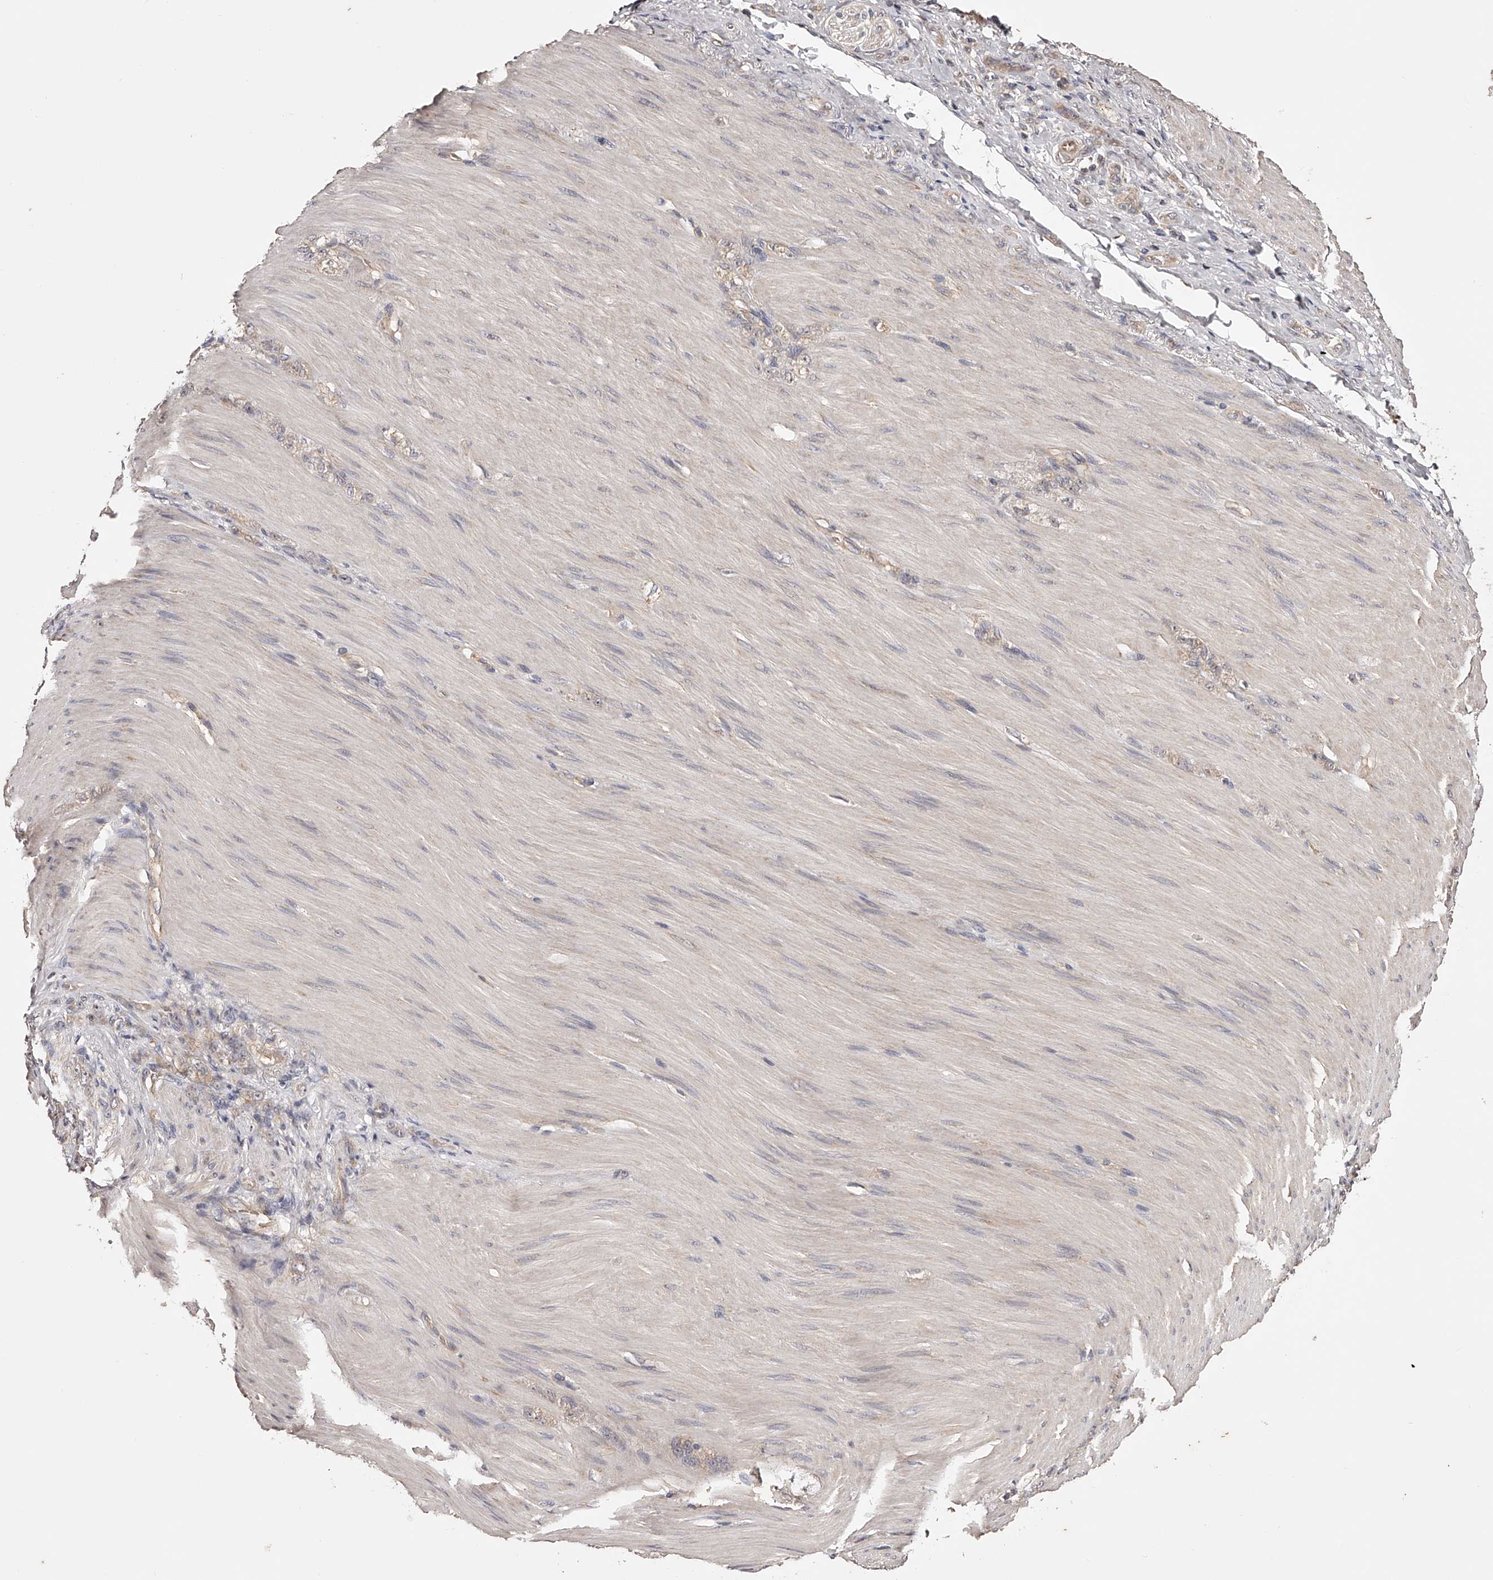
{"staining": {"intensity": "weak", "quantity": "25%-75%", "location": "cytoplasmic/membranous"}, "tissue": "stomach cancer", "cell_type": "Tumor cells", "image_type": "cancer", "snomed": [{"axis": "morphology", "description": "Normal tissue, NOS"}, {"axis": "morphology", "description": "Adenocarcinoma, NOS"}, {"axis": "topography", "description": "Stomach"}], "caption": "Immunohistochemistry (IHC) micrograph of stomach adenocarcinoma stained for a protein (brown), which reveals low levels of weak cytoplasmic/membranous expression in approximately 25%-75% of tumor cells.", "gene": "USP21", "patient": {"sex": "male", "age": 82}}